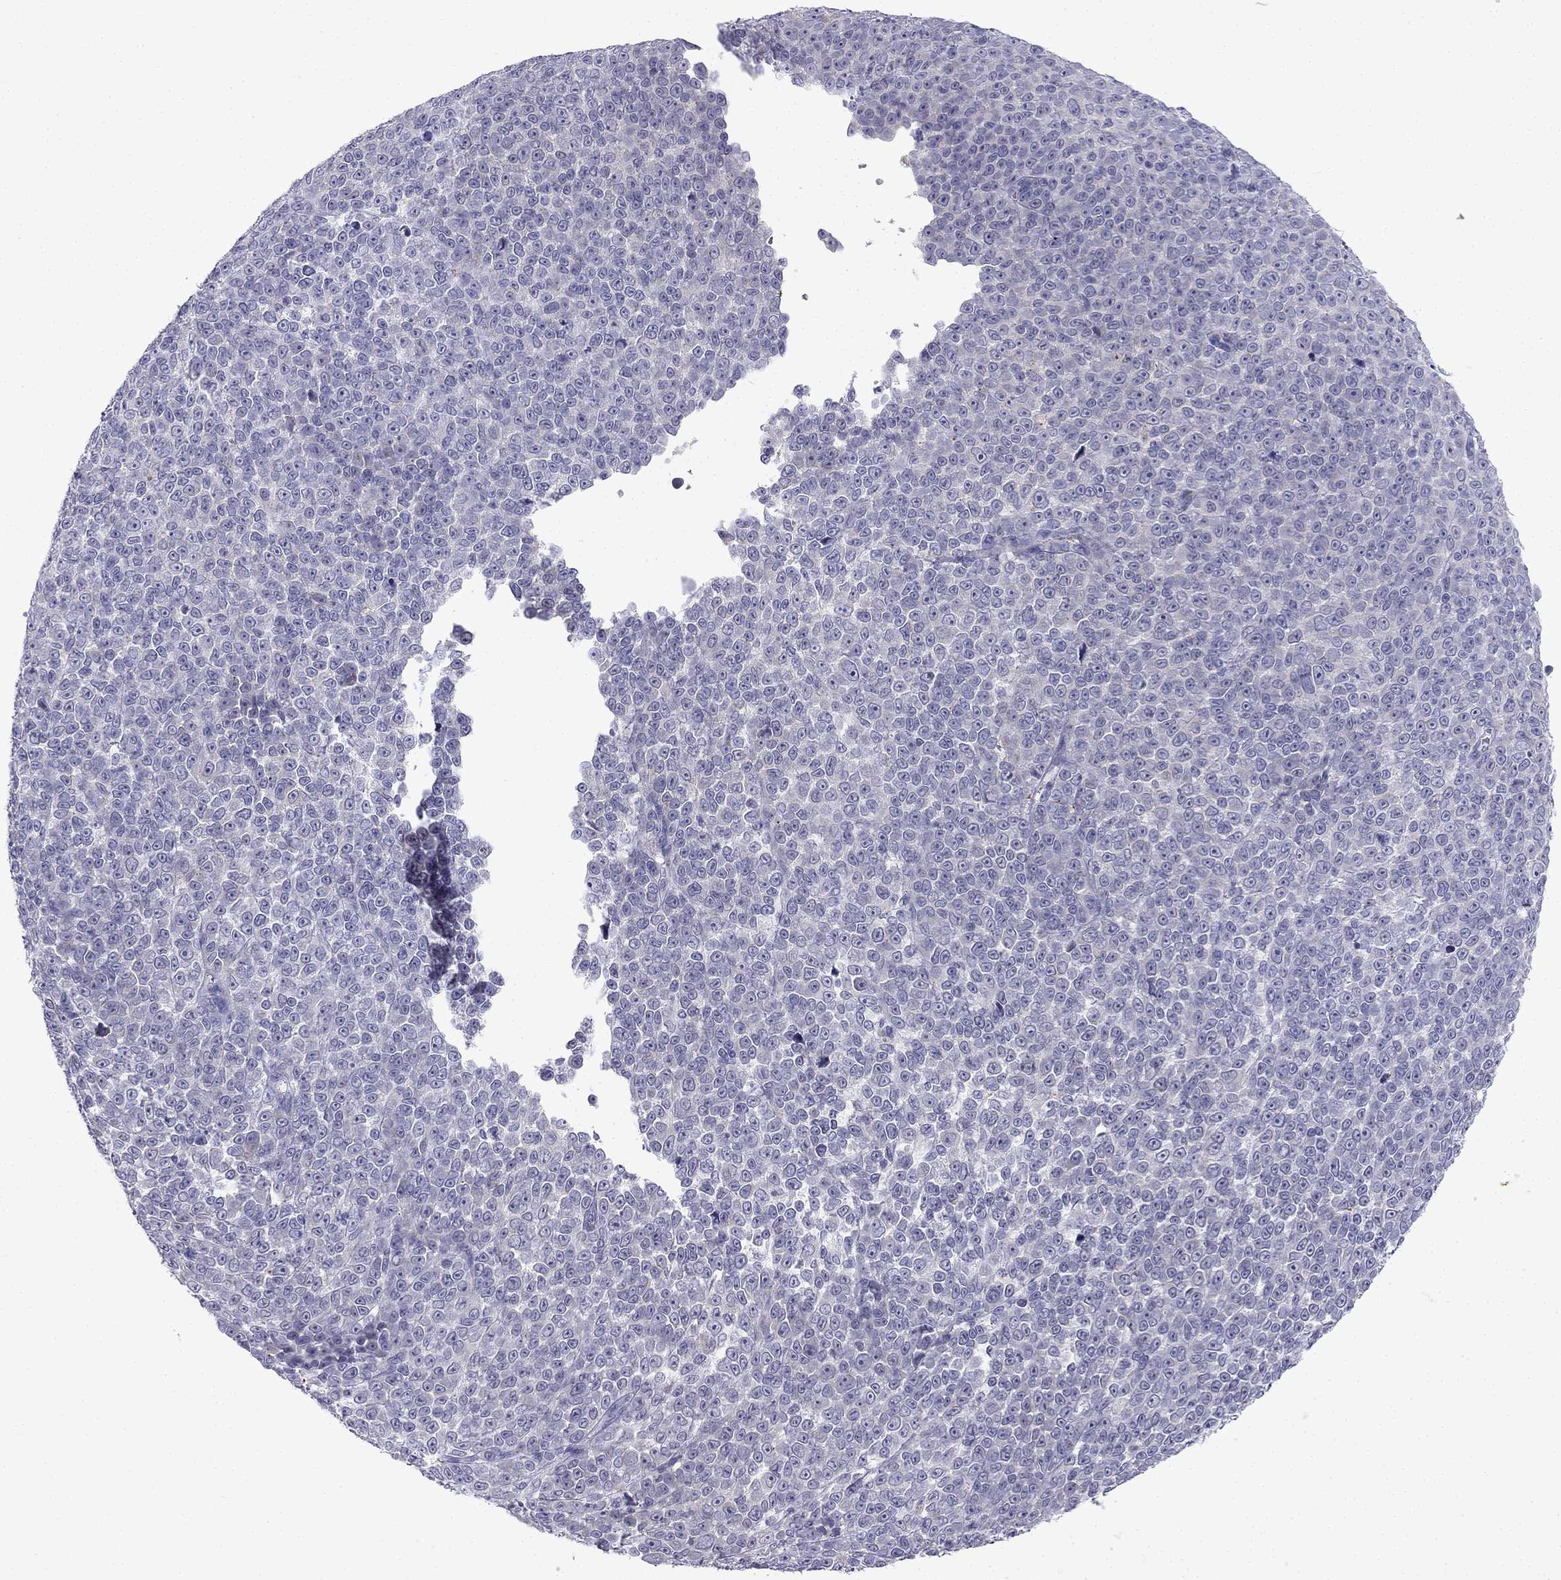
{"staining": {"intensity": "negative", "quantity": "none", "location": "none"}, "tissue": "melanoma", "cell_type": "Tumor cells", "image_type": "cancer", "snomed": [{"axis": "morphology", "description": "Malignant melanoma, NOS"}, {"axis": "topography", "description": "Skin"}], "caption": "High magnification brightfield microscopy of malignant melanoma stained with DAB (3,3'-diaminobenzidine) (brown) and counterstained with hematoxylin (blue): tumor cells show no significant staining.", "gene": "SLC6A4", "patient": {"sex": "female", "age": 95}}